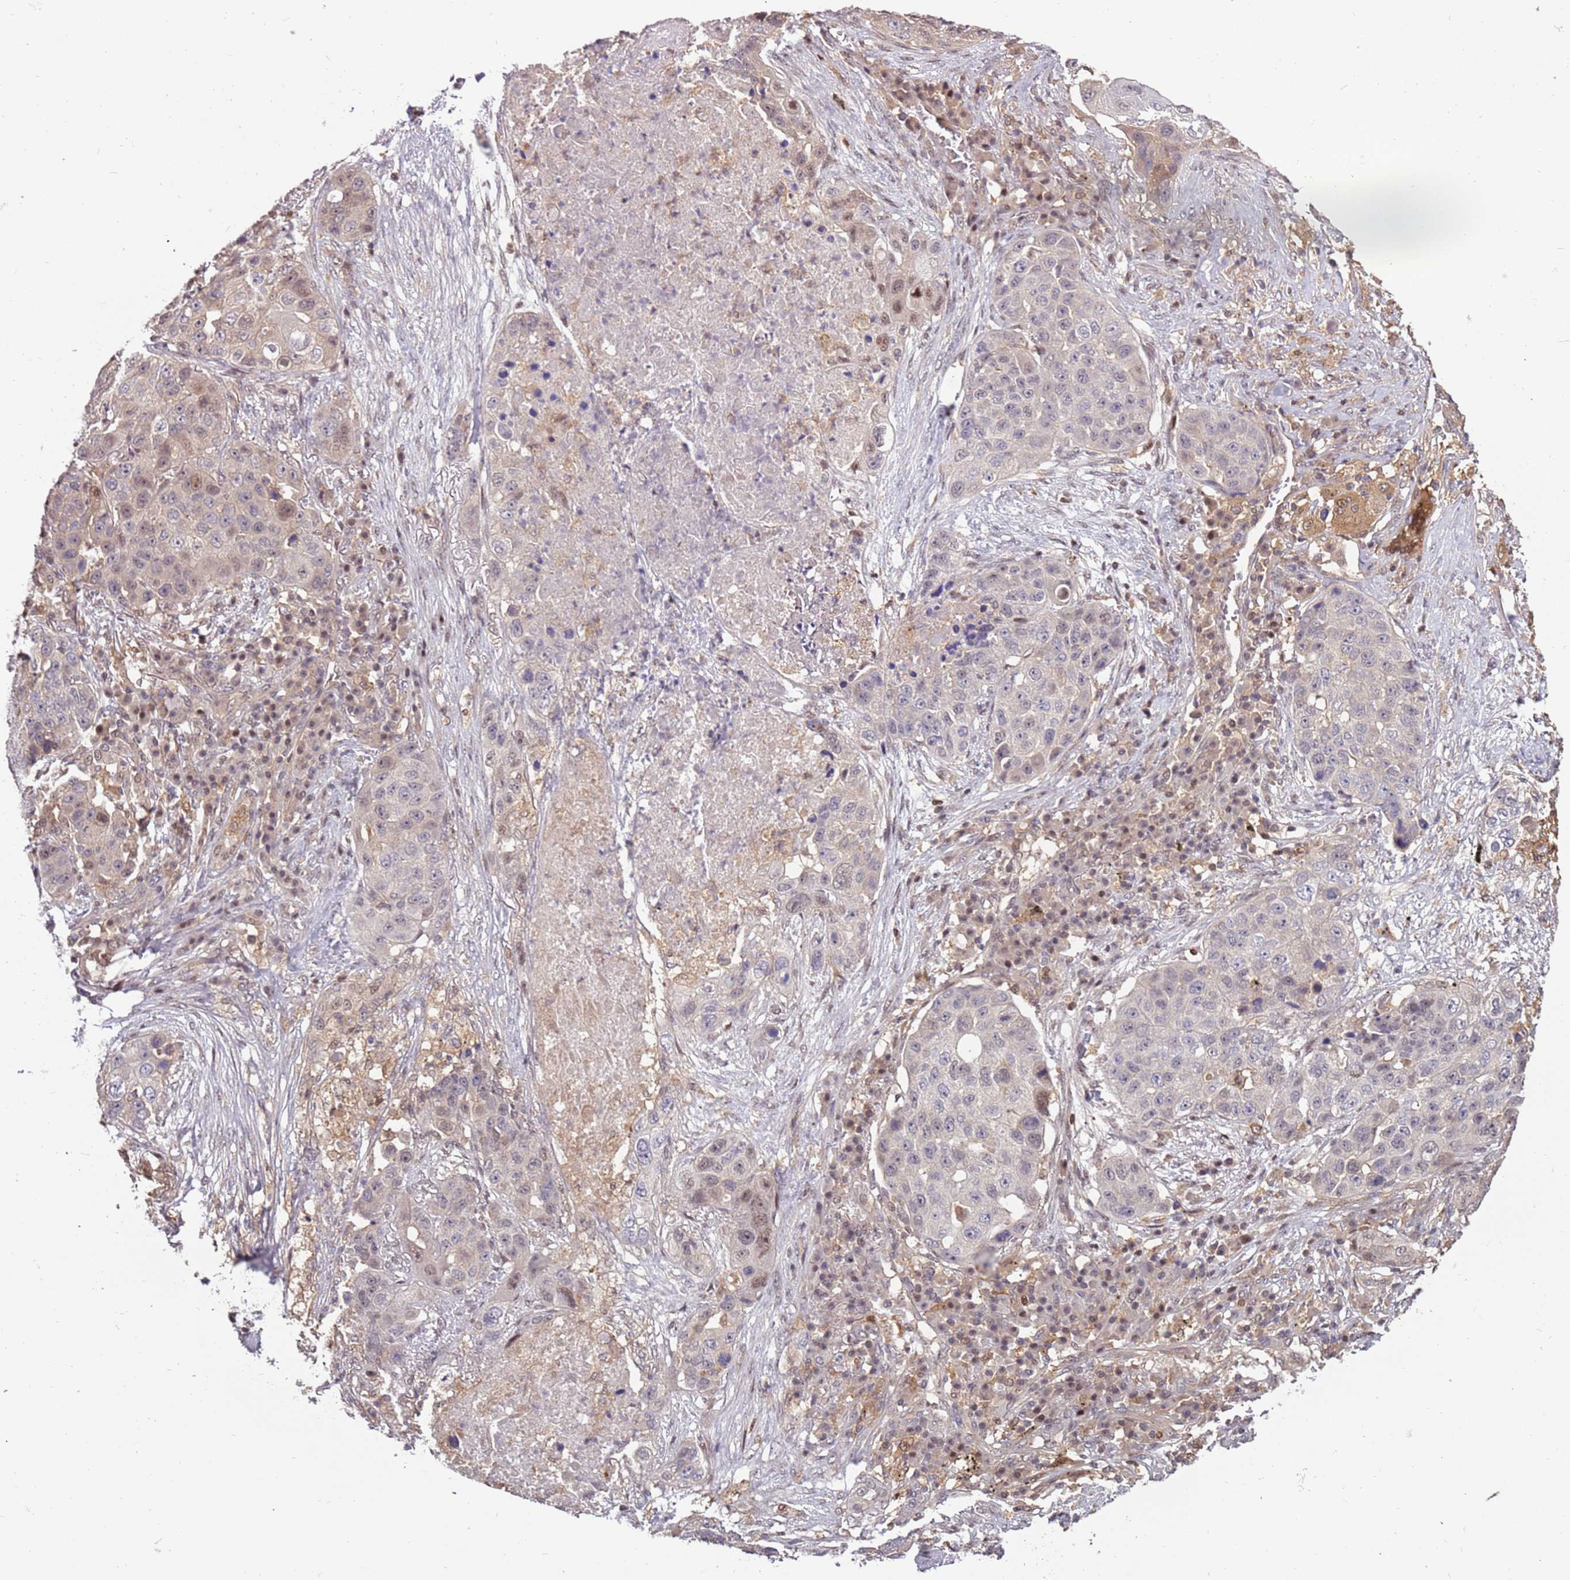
{"staining": {"intensity": "weak", "quantity": "25%-75%", "location": "cytoplasmic/membranous,nuclear"}, "tissue": "lung cancer", "cell_type": "Tumor cells", "image_type": "cancer", "snomed": [{"axis": "morphology", "description": "Squamous cell carcinoma, NOS"}, {"axis": "topography", "description": "Lung"}], "caption": "Immunohistochemistry photomicrograph of squamous cell carcinoma (lung) stained for a protein (brown), which shows low levels of weak cytoplasmic/membranous and nuclear positivity in about 25%-75% of tumor cells.", "gene": "GSTO2", "patient": {"sex": "female", "age": 63}}